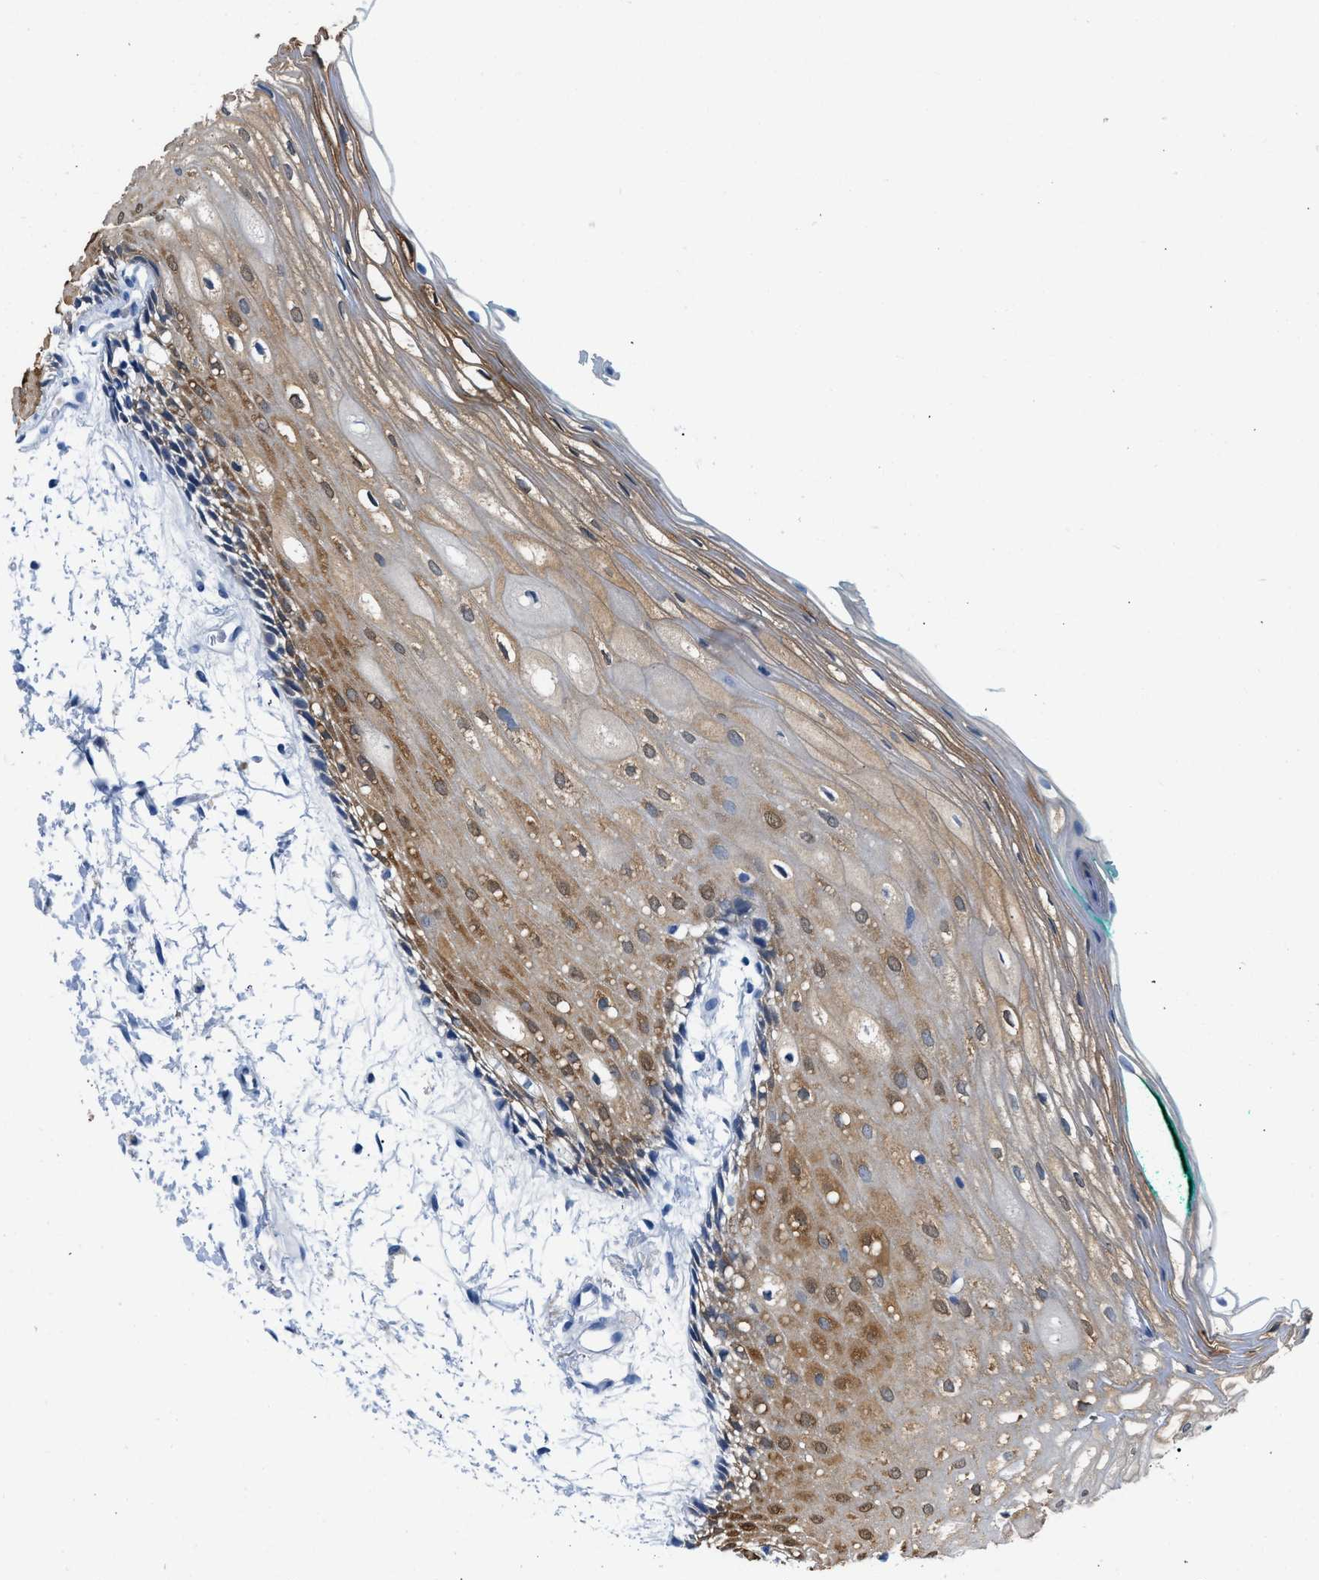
{"staining": {"intensity": "moderate", "quantity": "25%-75%", "location": "cytoplasmic/membranous"}, "tissue": "oral mucosa", "cell_type": "Squamous epithelial cells", "image_type": "normal", "snomed": [{"axis": "morphology", "description": "Normal tissue, NOS"}, {"axis": "topography", "description": "Skeletal muscle"}, {"axis": "topography", "description": "Oral tissue"}, {"axis": "topography", "description": "Peripheral nerve tissue"}], "caption": "An immunohistochemistry photomicrograph of normal tissue is shown. Protein staining in brown highlights moderate cytoplasmic/membranous positivity in oral mucosa within squamous epithelial cells.", "gene": "FADS6", "patient": {"sex": "female", "age": 84}}